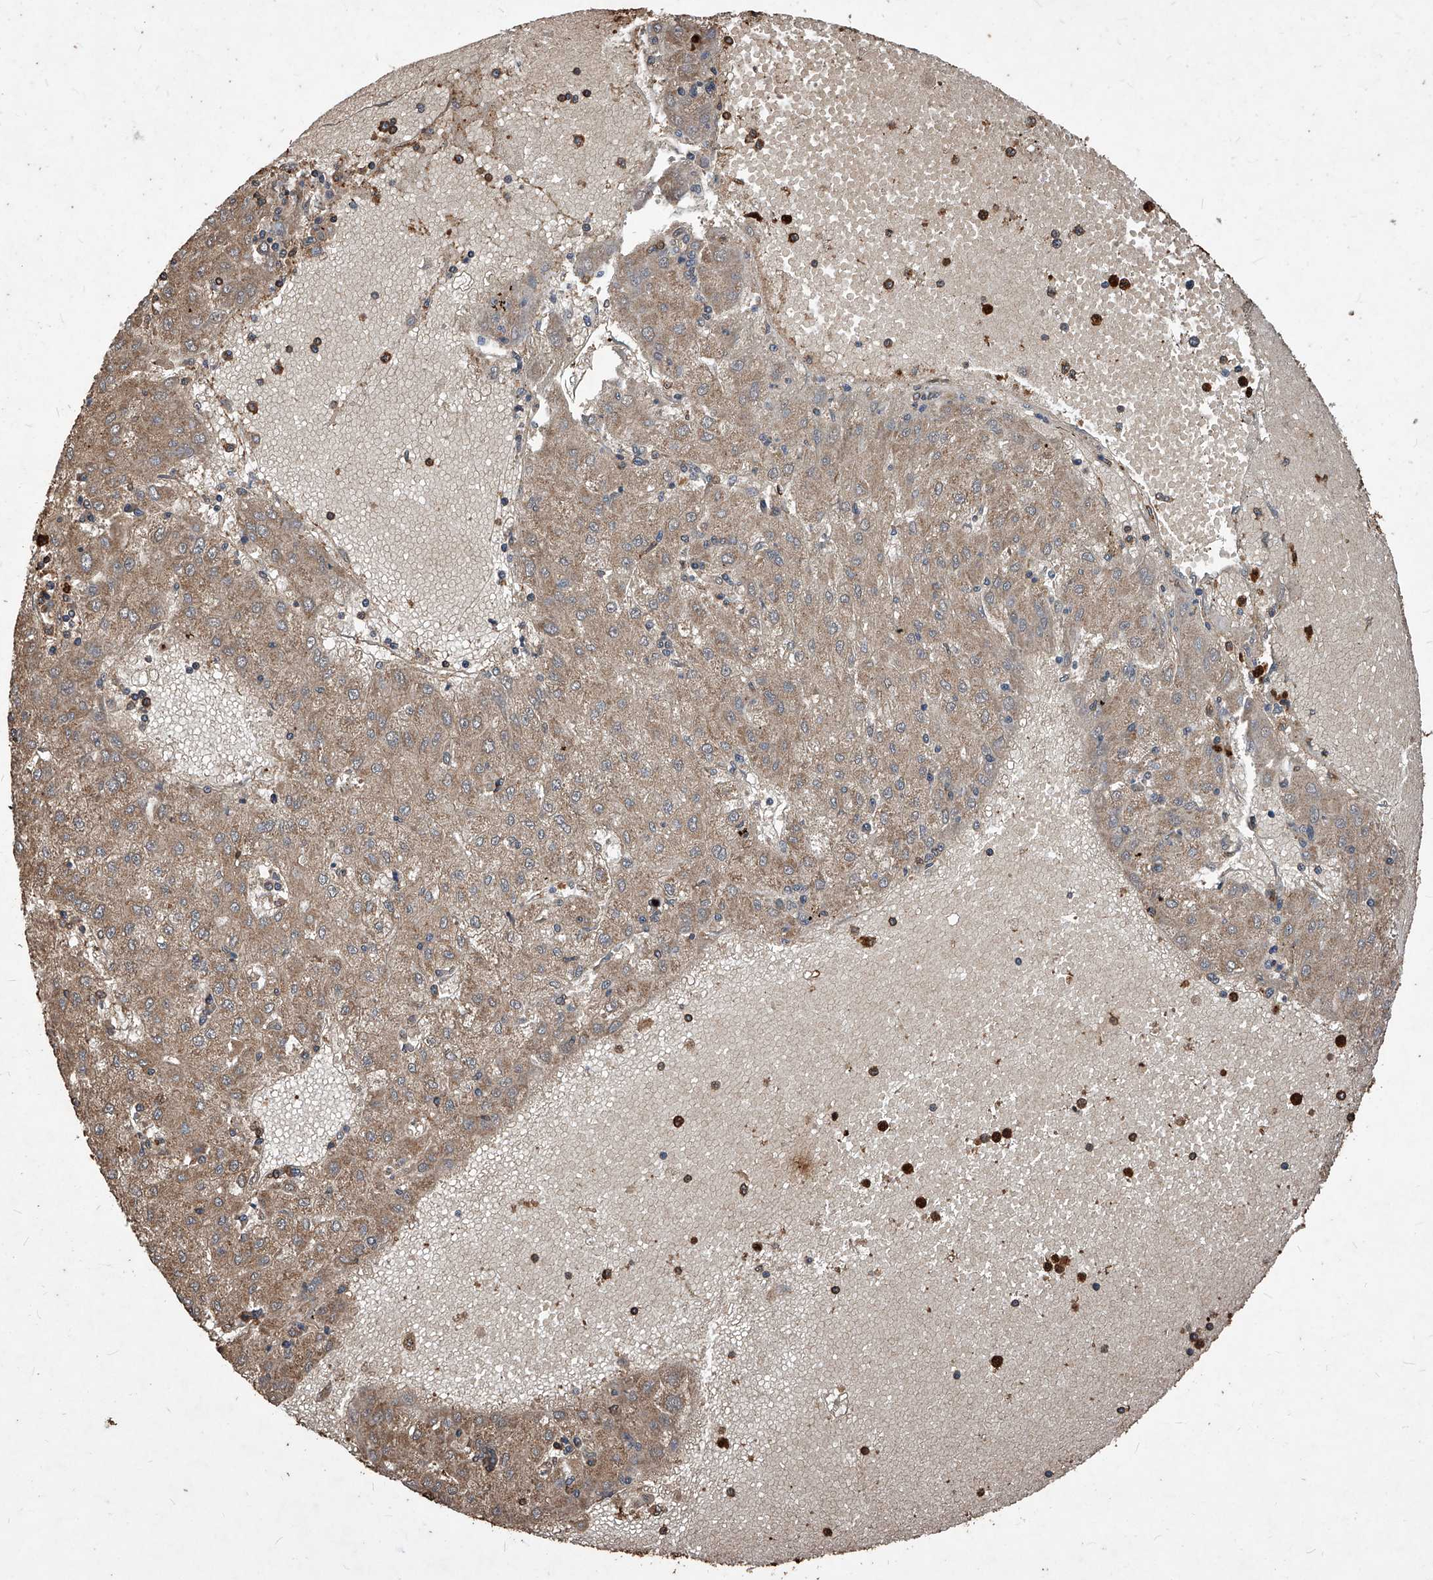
{"staining": {"intensity": "weak", "quantity": "25%-75%", "location": "cytoplasmic/membranous"}, "tissue": "liver cancer", "cell_type": "Tumor cells", "image_type": "cancer", "snomed": [{"axis": "morphology", "description": "Carcinoma, Hepatocellular, NOS"}, {"axis": "topography", "description": "Liver"}], "caption": "A high-resolution micrograph shows immunohistochemistry staining of liver cancer, which reveals weak cytoplasmic/membranous positivity in approximately 25%-75% of tumor cells. (DAB IHC with brightfield microscopy, high magnification).", "gene": "UCP2", "patient": {"sex": "male", "age": 72}}